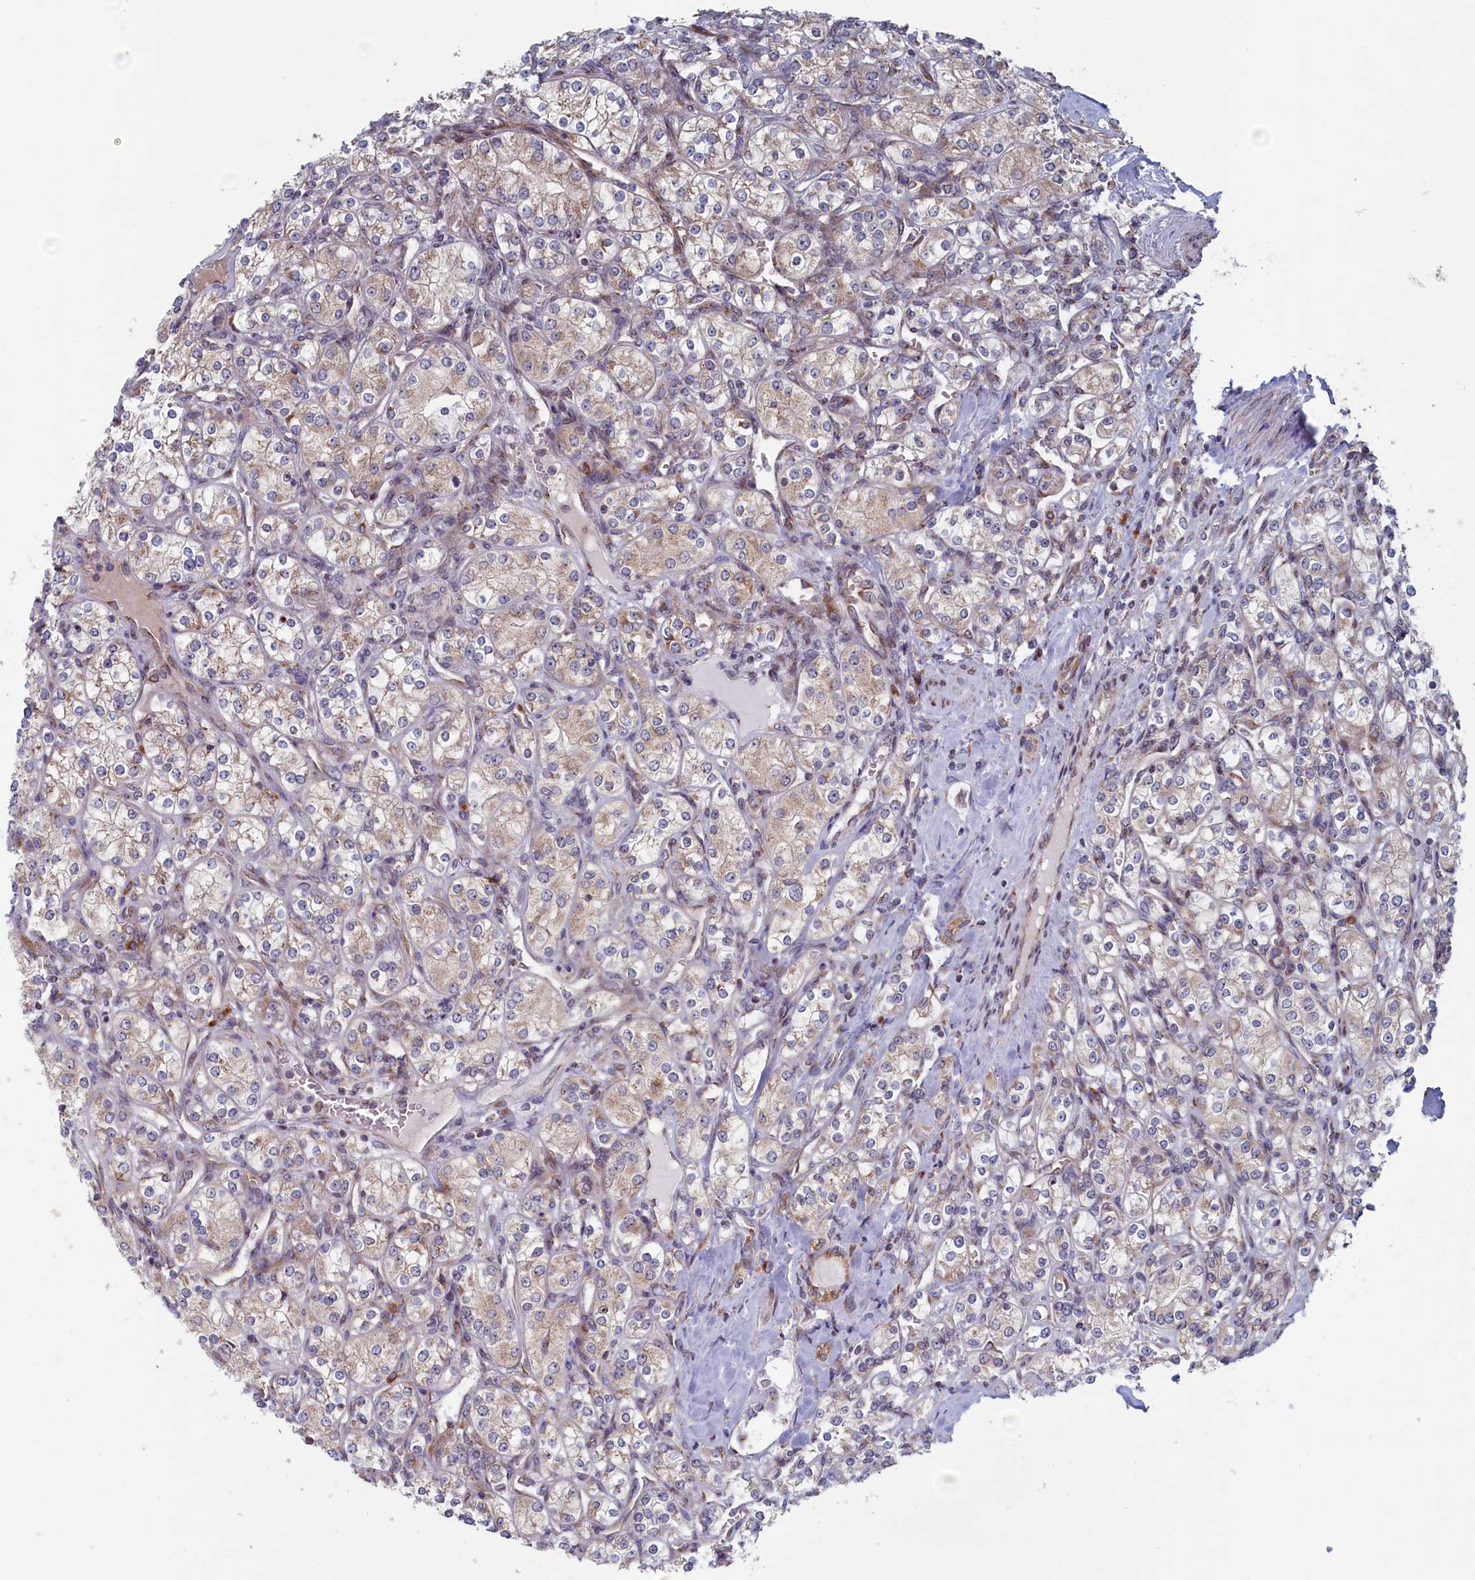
{"staining": {"intensity": "weak", "quantity": "<25%", "location": "cytoplasmic/membranous"}, "tissue": "renal cancer", "cell_type": "Tumor cells", "image_type": "cancer", "snomed": [{"axis": "morphology", "description": "Adenocarcinoma, NOS"}, {"axis": "topography", "description": "Kidney"}], "caption": "Immunohistochemical staining of renal cancer (adenocarcinoma) shows no significant expression in tumor cells.", "gene": "MTFMT", "patient": {"sex": "male", "age": 77}}